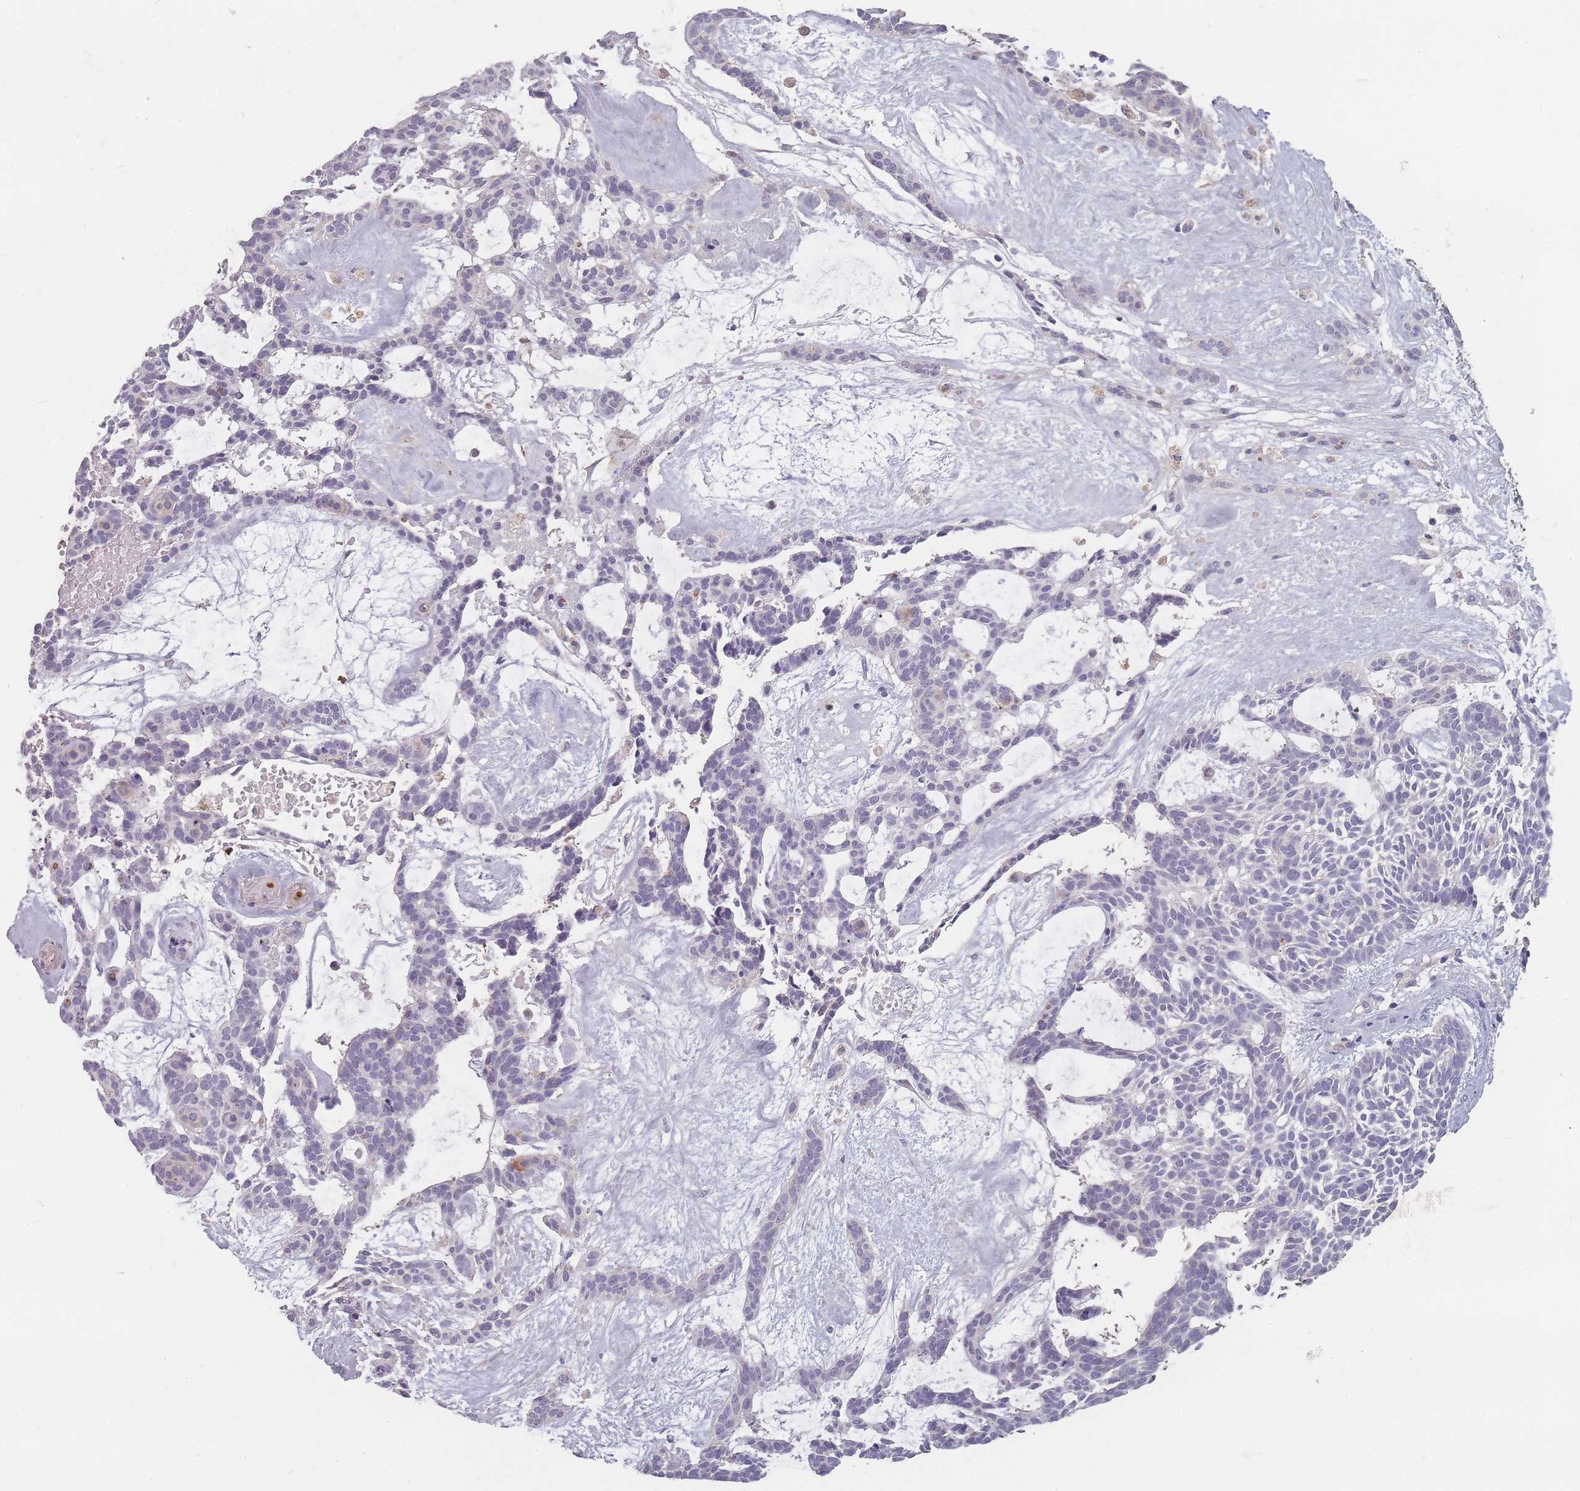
{"staining": {"intensity": "negative", "quantity": "none", "location": "none"}, "tissue": "skin cancer", "cell_type": "Tumor cells", "image_type": "cancer", "snomed": [{"axis": "morphology", "description": "Basal cell carcinoma"}, {"axis": "topography", "description": "Skin"}], "caption": "High magnification brightfield microscopy of basal cell carcinoma (skin) stained with DAB (brown) and counterstained with hematoxylin (blue): tumor cells show no significant staining. (Stains: DAB (3,3'-diaminobenzidine) immunohistochemistry (IHC) with hematoxylin counter stain, Microscopy: brightfield microscopy at high magnification).", "gene": "BST1", "patient": {"sex": "male", "age": 61}}